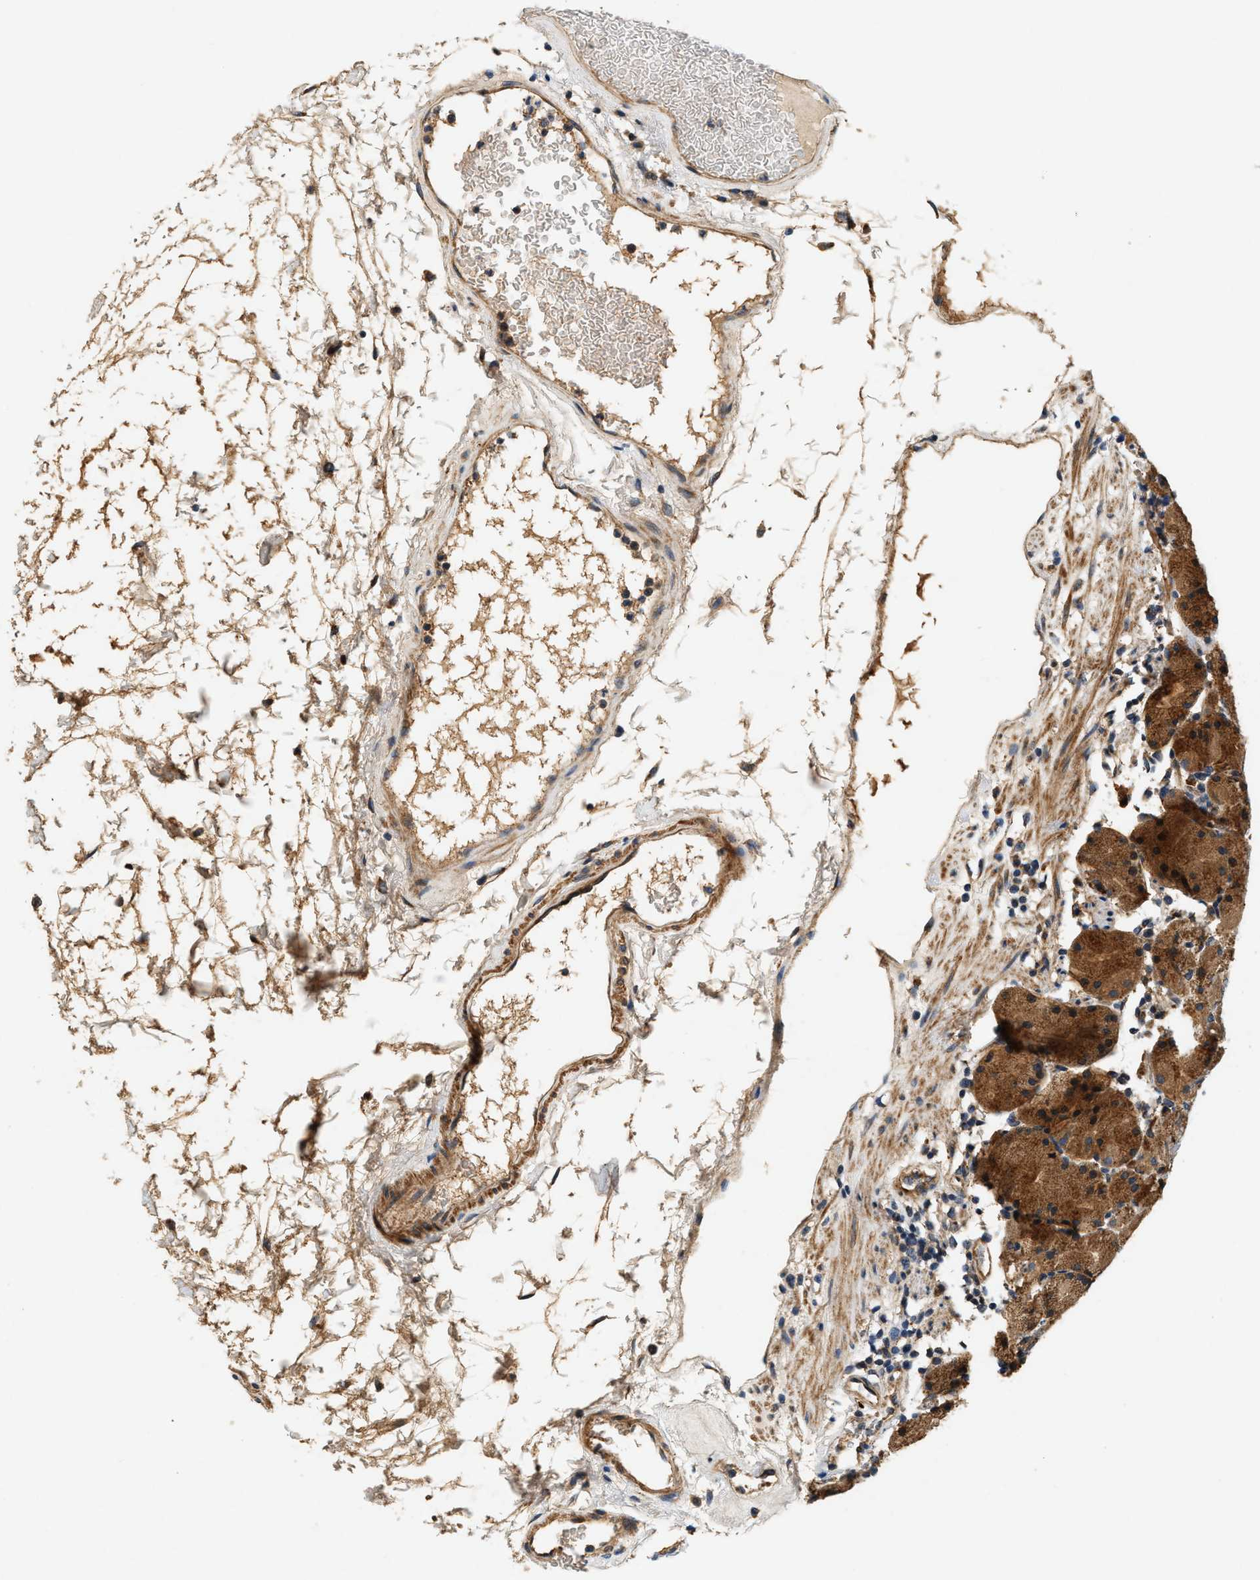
{"staining": {"intensity": "moderate", "quantity": ">75%", "location": "cytoplasmic/membranous"}, "tissue": "stomach", "cell_type": "Glandular cells", "image_type": "normal", "snomed": [{"axis": "morphology", "description": "Normal tissue, NOS"}, {"axis": "topography", "description": "Stomach"}, {"axis": "topography", "description": "Stomach, lower"}], "caption": "Immunohistochemistry (IHC) micrograph of unremarkable stomach: human stomach stained using immunohistochemistry demonstrates medium levels of moderate protein expression localized specifically in the cytoplasmic/membranous of glandular cells, appearing as a cytoplasmic/membranous brown color.", "gene": "DUSP10", "patient": {"sex": "female", "age": 75}}